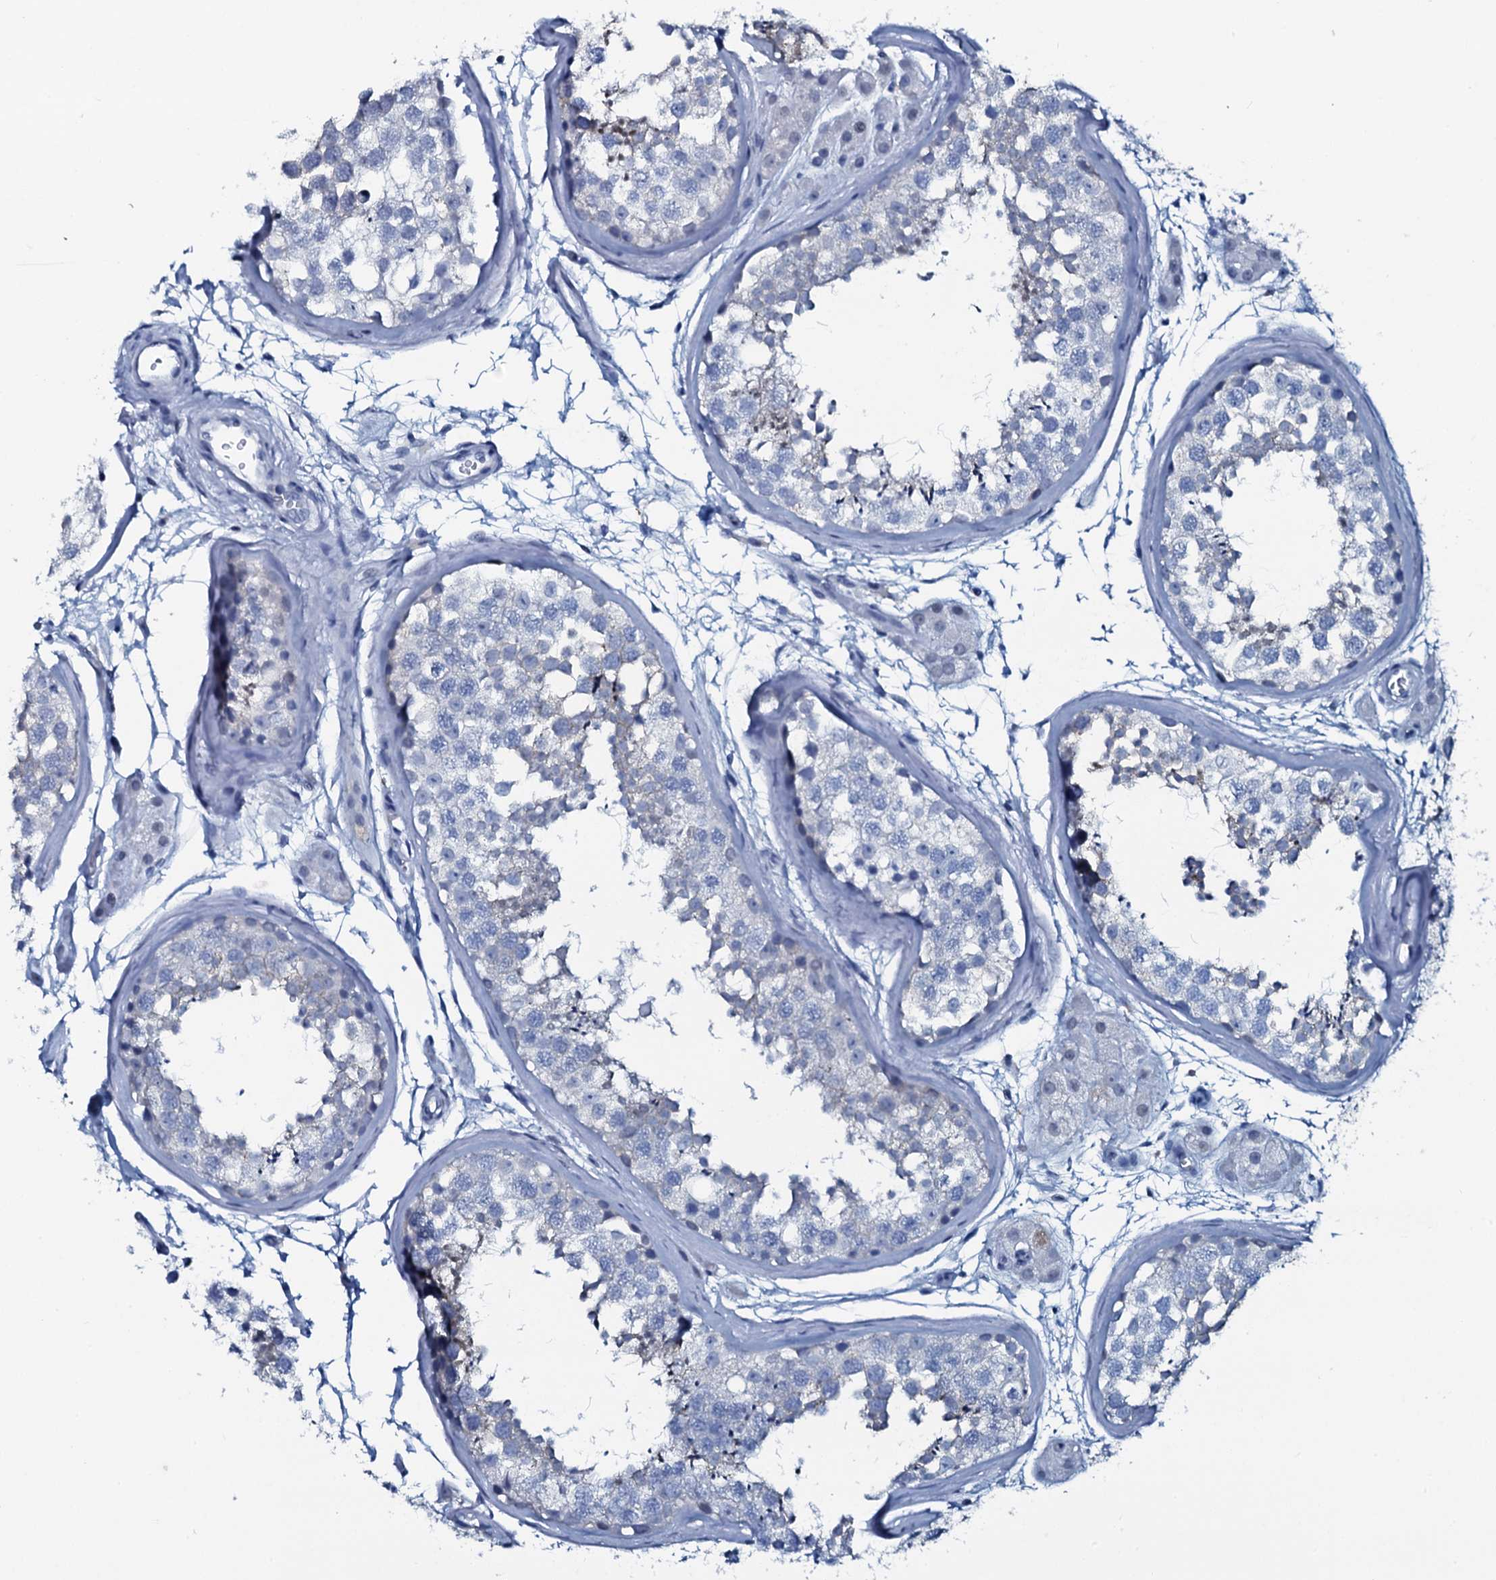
{"staining": {"intensity": "negative", "quantity": "none", "location": "none"}, "tissue": "testis", "cell_type": "Cells in seminiferous ducts", "image_type": "normal", "snomed": [{"axis": "morphology", "description": "Normal tissue, NOS"}, {"axis": "topography", "description": "Testis"}], "caption": "The immunohistochemistry photomicrograph has no significant positivity in cells in seminiferous ducts of testis. (DAB (3,3'-diaminobenzidine) IHC visualized using brightfield microscopy, high magnification).", "gene": "SLC4A7", "patient": {"sex": "male", "age": 56}}